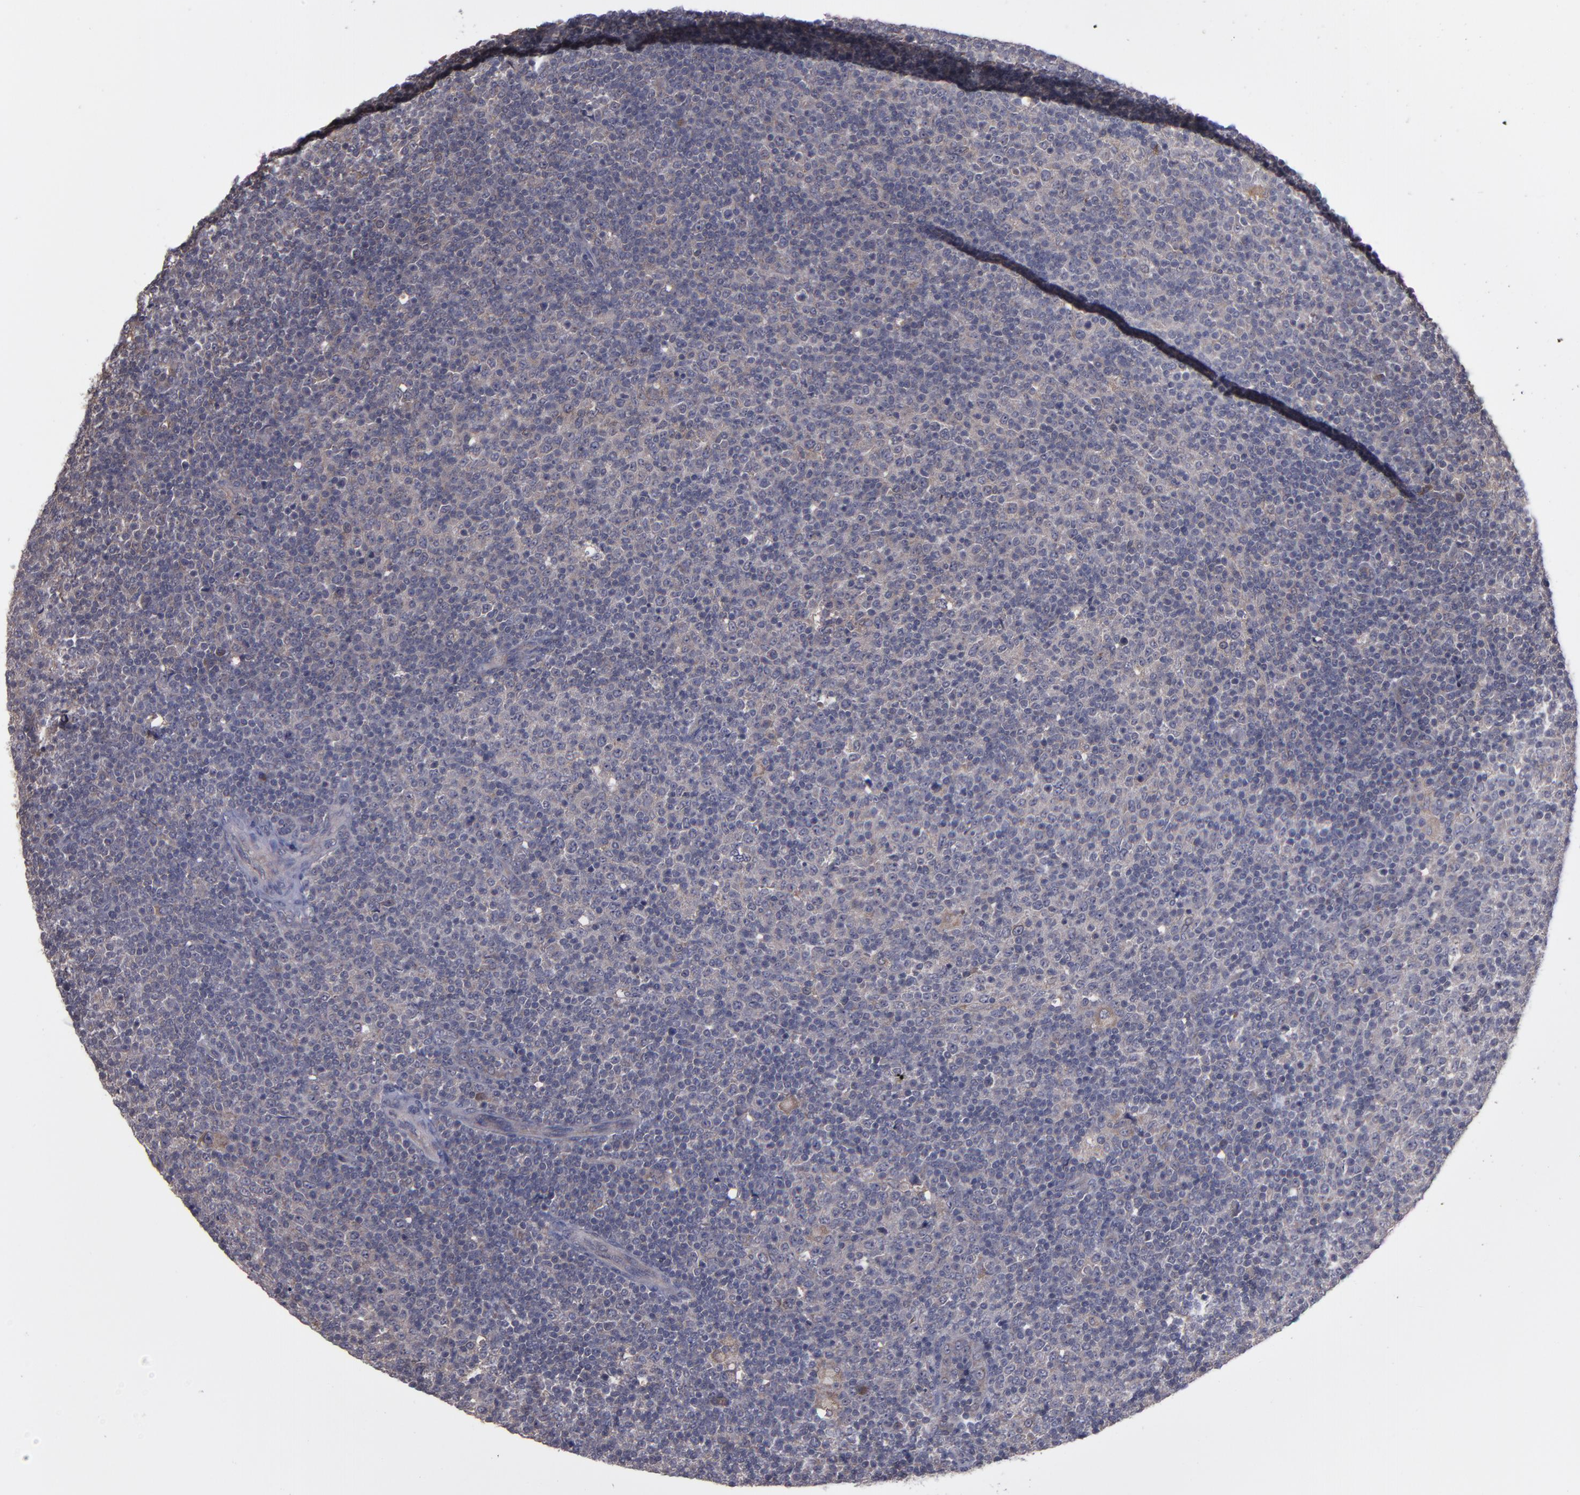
{"staining": {"intensity": "weak", "quantity": "<25%", "location": "cytoplasmic/membranous"}, "tissue": "lymphoma", "cell_type": "Tumor cells", "image_type": "cancer", "snomed": [{"axis": "morphology", "description": "Malignant lymphoma, non-Hodgkin's type, Low grade"}, {"axis": "topography", "description": "Lymph node"}], "caption": "Tumor cells show no significant protein positivity in lymphoma.", "gene": "MMP11", "patient": {"sex": "male", "age": 70}}